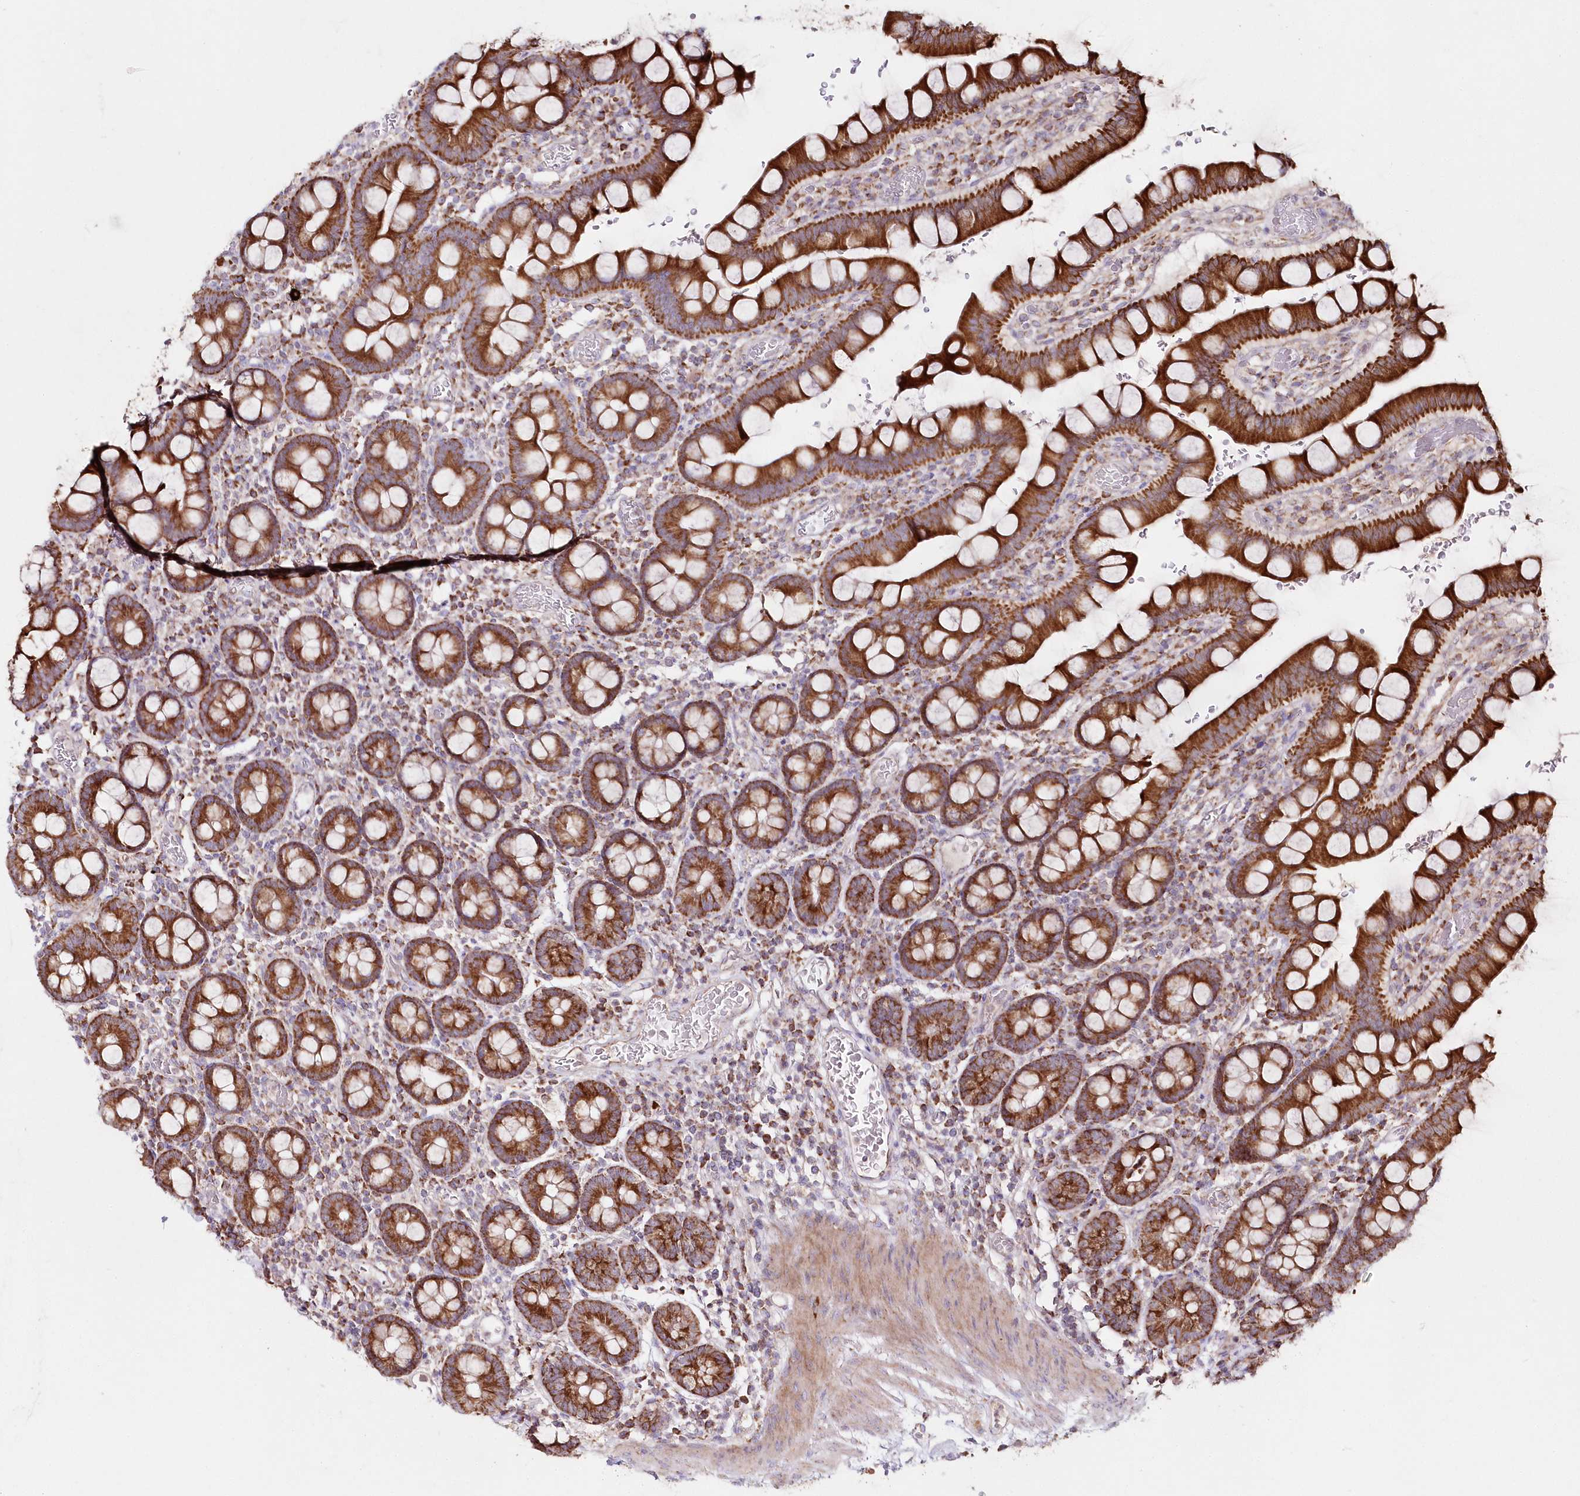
{"staining": {"intensity": "strong", "quantity": ">75%", "location": "cytoplasmic/membranous"}, "tissue": "small intestine", "cell_type": "Glandular cells", "image_type": "normal", "snomed": [{"axis": "morphology", "description": "Normal tissue, NOS"}, {"axis": "topography", "description": "Stomach, upper"}, {"axis": "topography", "description": "Stomach, lower"}, {"axis": "topography", "description": "Small intestine"}], "caption": "Protein expression analysis of unremarkable human small intestine reveals strong cytoplasmic/membranous expression in approximately >75% of glandular cells. (Stains: DAB (3,3'-diaminobenzidine) in brown, nuclei in blue, Microscopy: brightfield microscopy at high magnification).", "gene": "DNA2", "patient": {"sex": "male", "age": 68}}